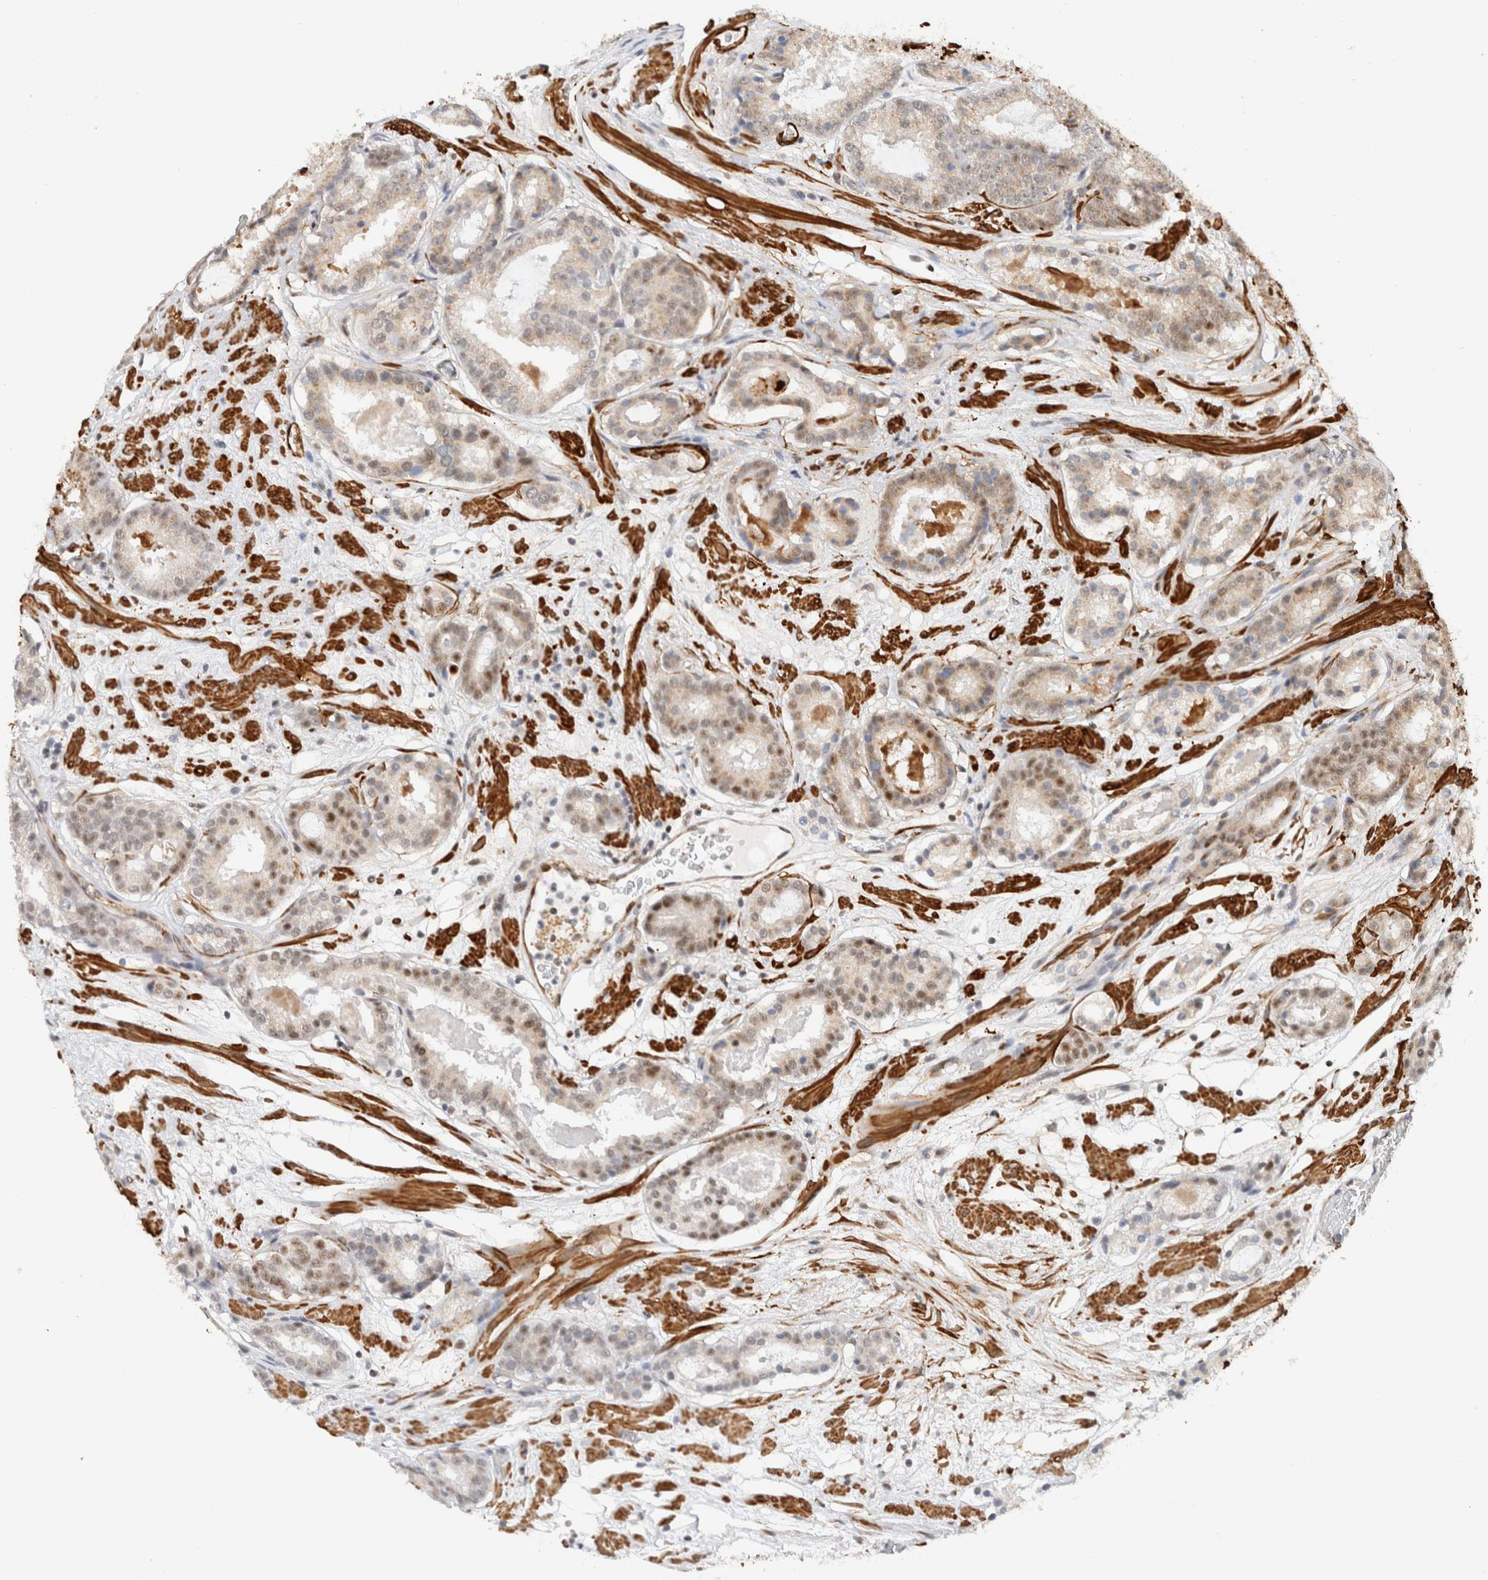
{"staining": {"intensity": "moderate", "quantity": ">75%", "location": "nuclear"}, "tissue": "prostate cancer", "cell_type": "Tumor cells", "image_type": "cancer", "snomed": [{"axis": "morphology", "description": "Adenocarcinoma, Low grade"}, {"axis": "topography", "description": "Prostate"}], "caption": "High-magnification brightfield microscopy of prostate cancer (adenocarcinoma (low-grade)) stained with DAB (3,3'-diaminobenzidine) (brown) and counterstained with hematoxylin (blue). tumor cells exhibit moderate nuclear staining is appreciated in about>75% of cells.", "gene": "ID3", "patient": {"sex": "male", "age": 69}}